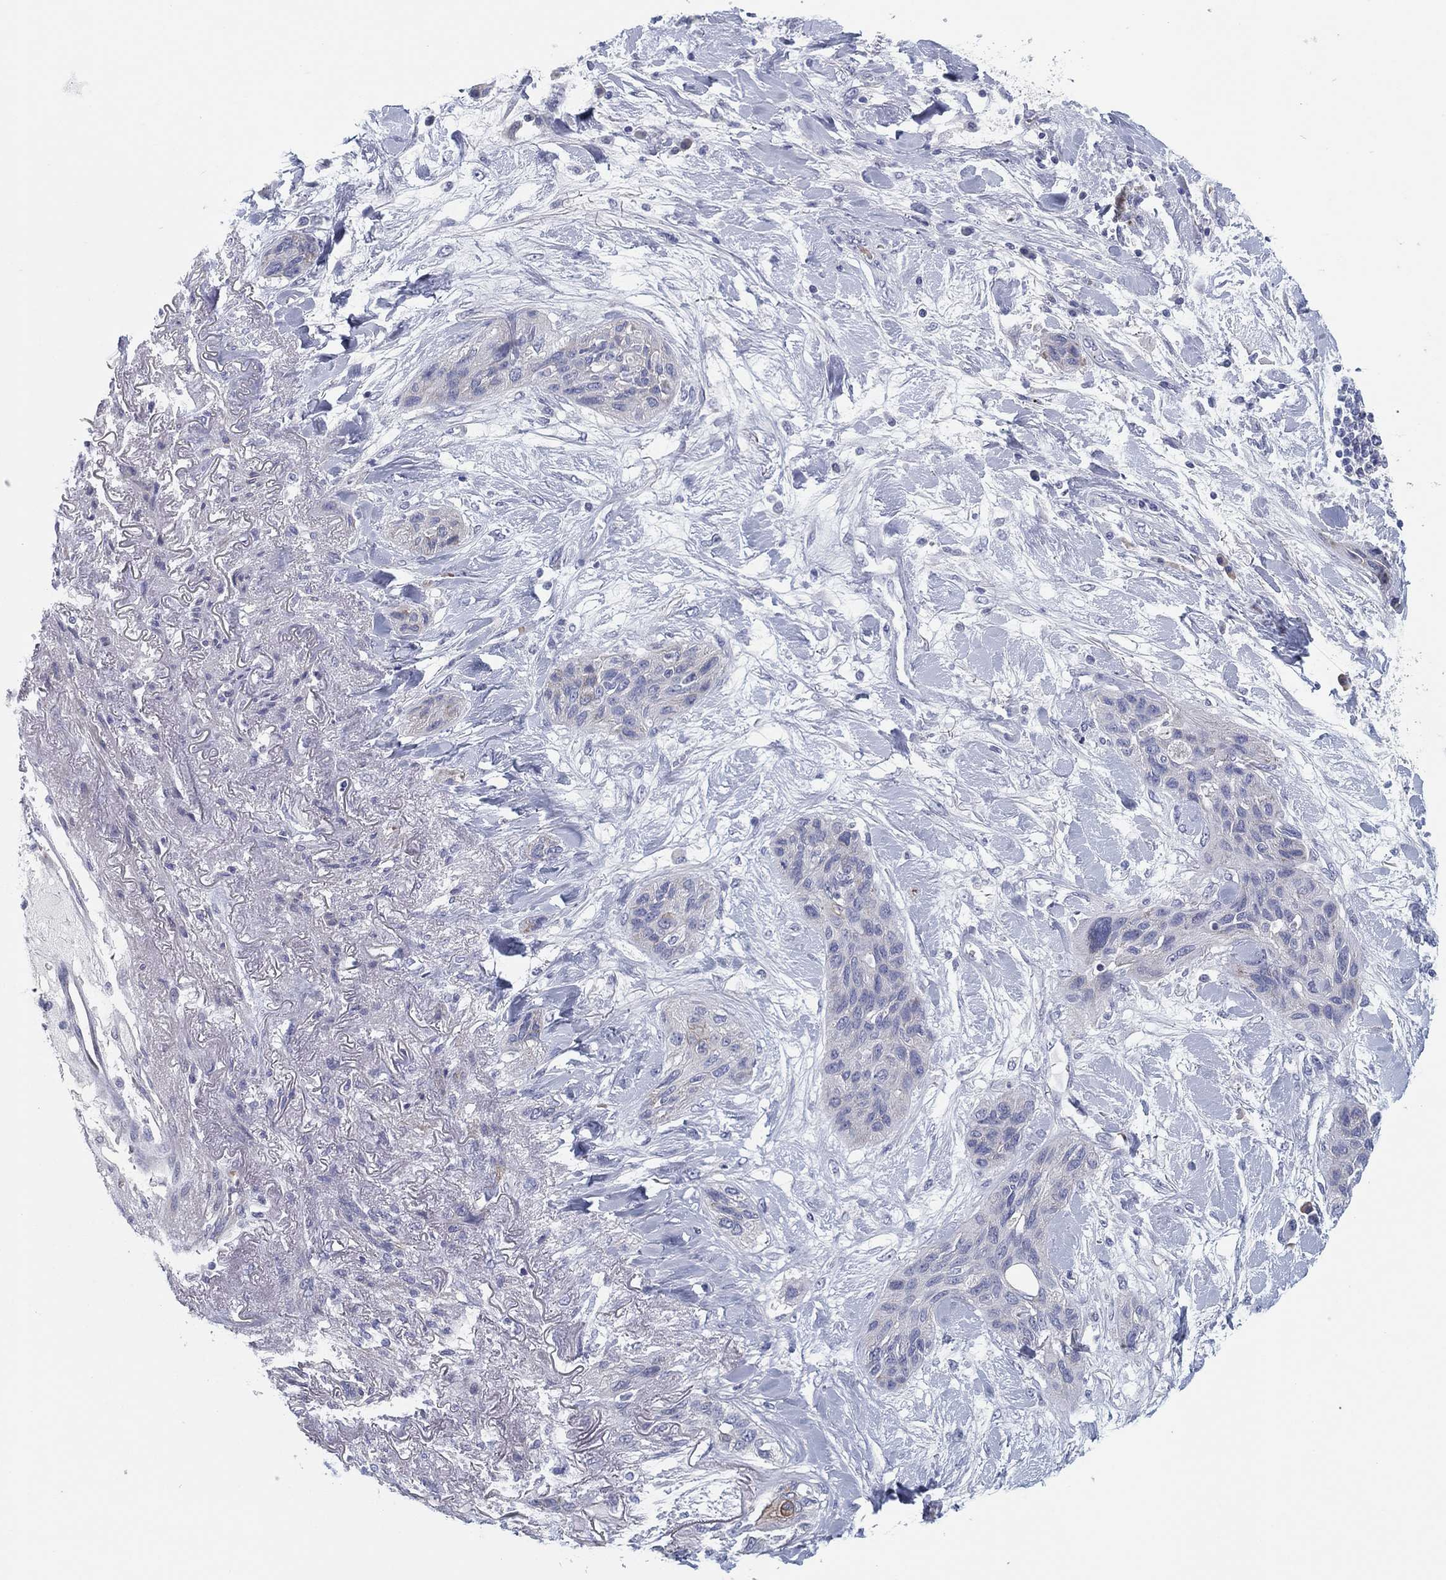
{"staining": {"intensity": "negative", "quantity": "none", "location": "none"}, "tissue": "lung cancer", "cell_type": "Tumor cells", "image_type": "cancer", "snomed": [{"axis": "morphology", "description": "Squamous cell carcinoma, NOS"}, {"axis": "topography", "description": "Lung"}], "caption": "Immunohistochemistry micrograph of neoplastic tissue: human lung cancer stained with DAB (3,3'-diaminobenzidine) displays no significant protein staining in tumor cells.", "gene": "HEATR4", "patient": {"sex": "female", "age": 70}}